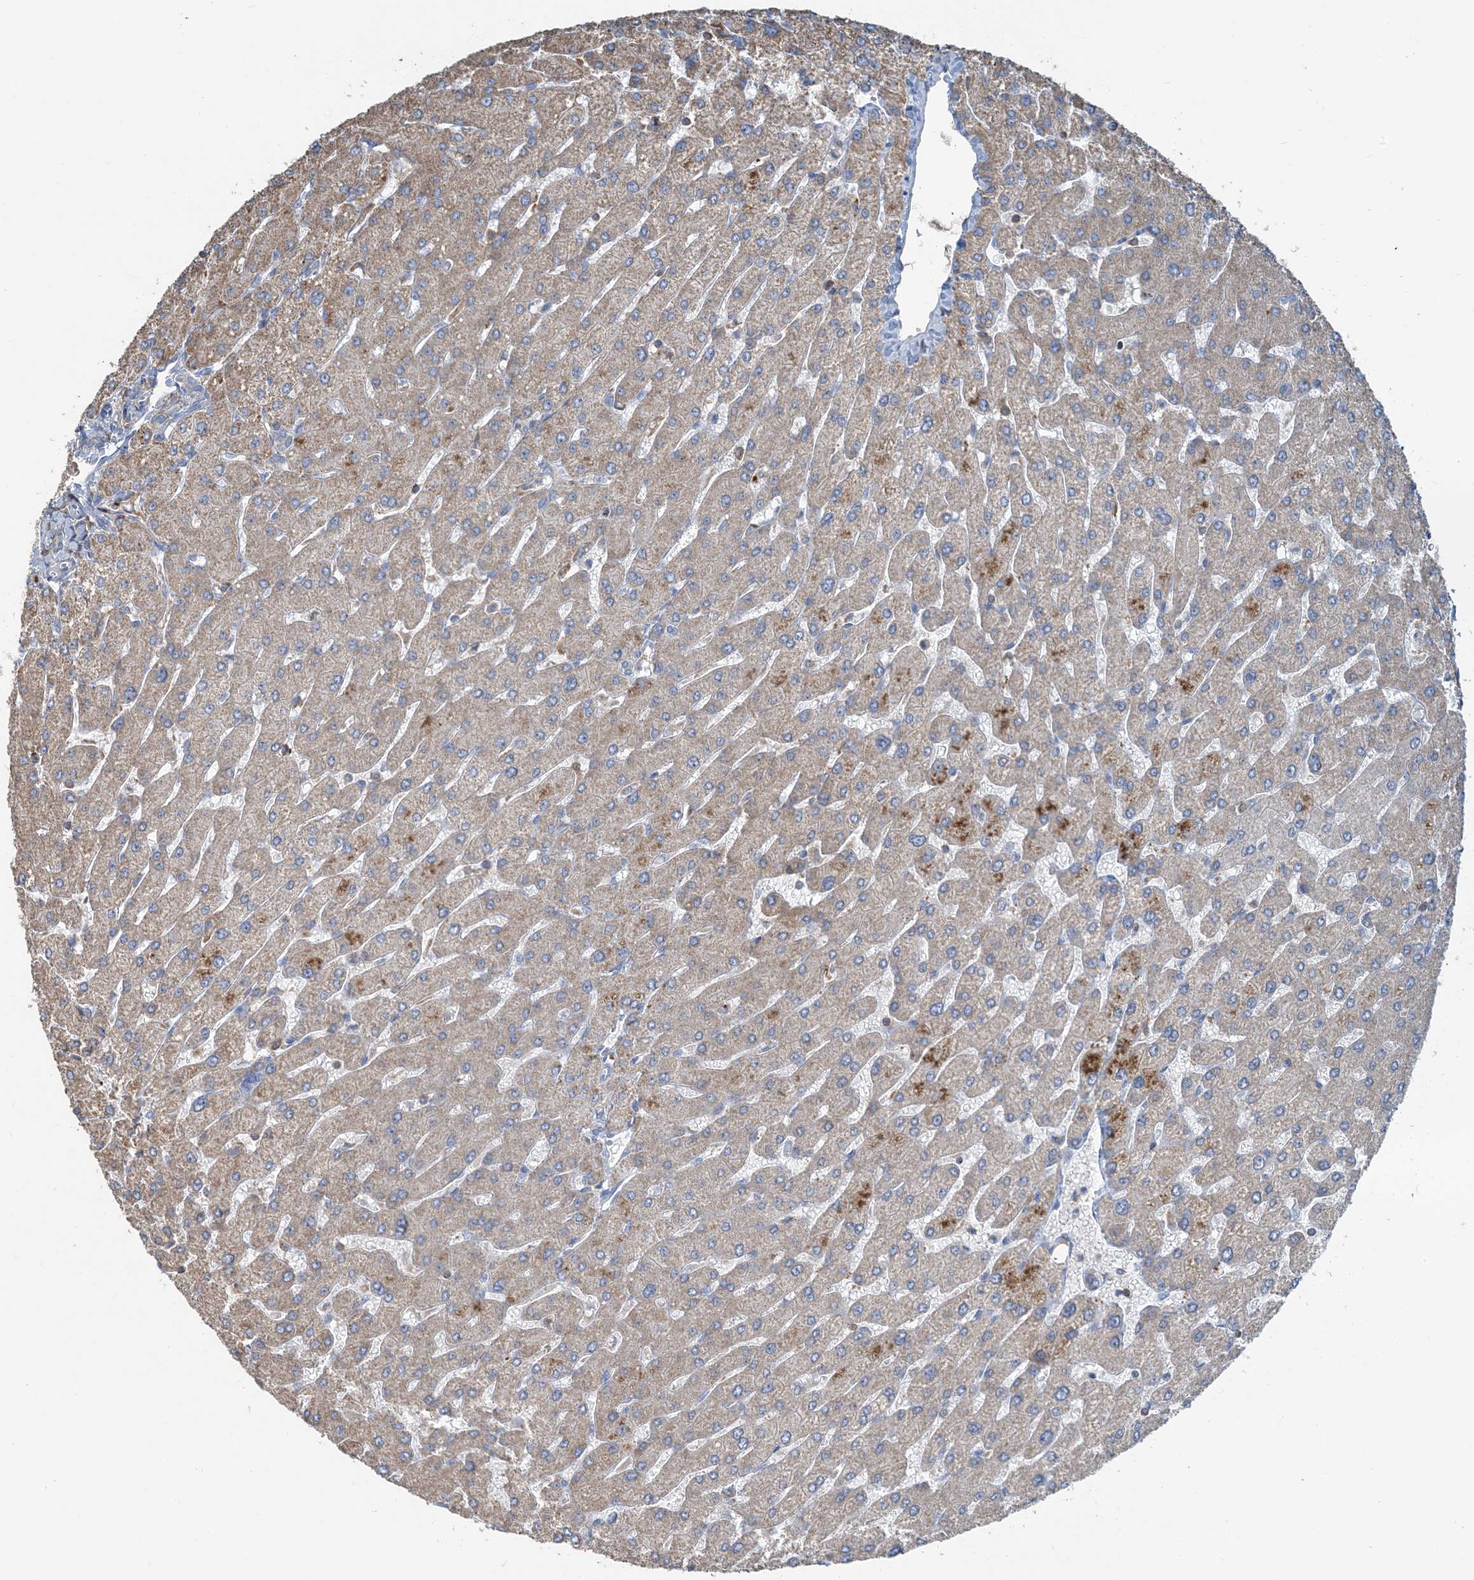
{"staining": {"intensity": "weak", "quantity": "<25%", "location": "cytoplasmic/membranous"}, "tissue": "liver", "cell_type": "Cholangiocytes", "image_type": "normal", "snomed": [{"axis": "morphology", "description": "Normal tissue, NOS"}, {"axis": "topography", "description": "Liver"}], "caption": "Immunohistochemistry photomicrograph of unremarkable liver stained for a protein (brown), which reveals no staining in cholangiocytes.", "gene": "TMLHE", "patient": {"sex": "male", "age": 55}}